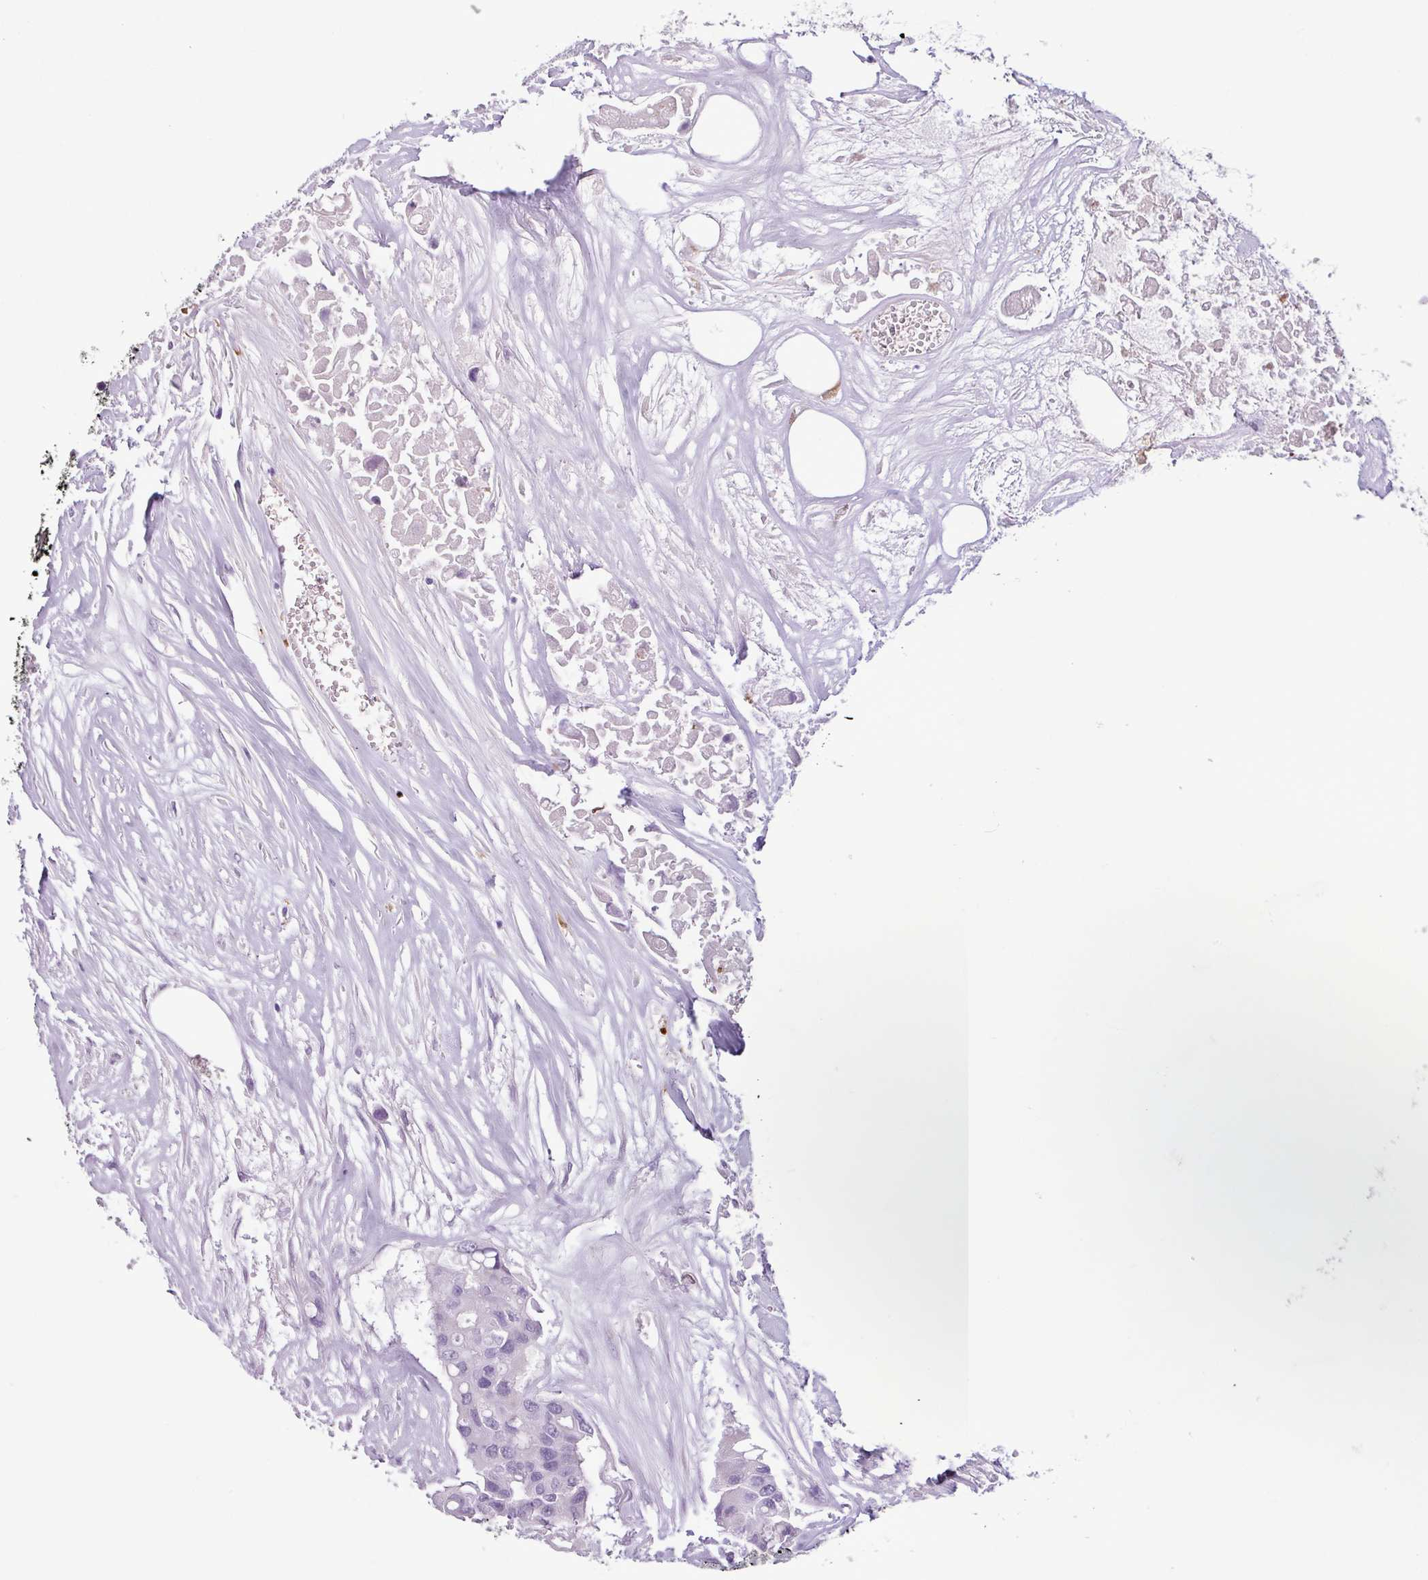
{"staining": {"intensity": "negative", "quantity": "none", "location": "none"}, "tissue": "colorectal cancer", "cell_type": "Tumor cells", "image_type": "cancer", "snomed": [{"axis": "morphology", "description": "Adenocarcinoma, NOS"}, {"axis": "topography", "description": "Colon"}], "caption": "High magnification brightfield microscopy of colorectal cancer stained with DAB (brown) and counterstained with hematoxylin (blue): tumor cells show no significant positivity.", "gene": "C9orf24", "patient": {"sex": "male", "age": 77}}